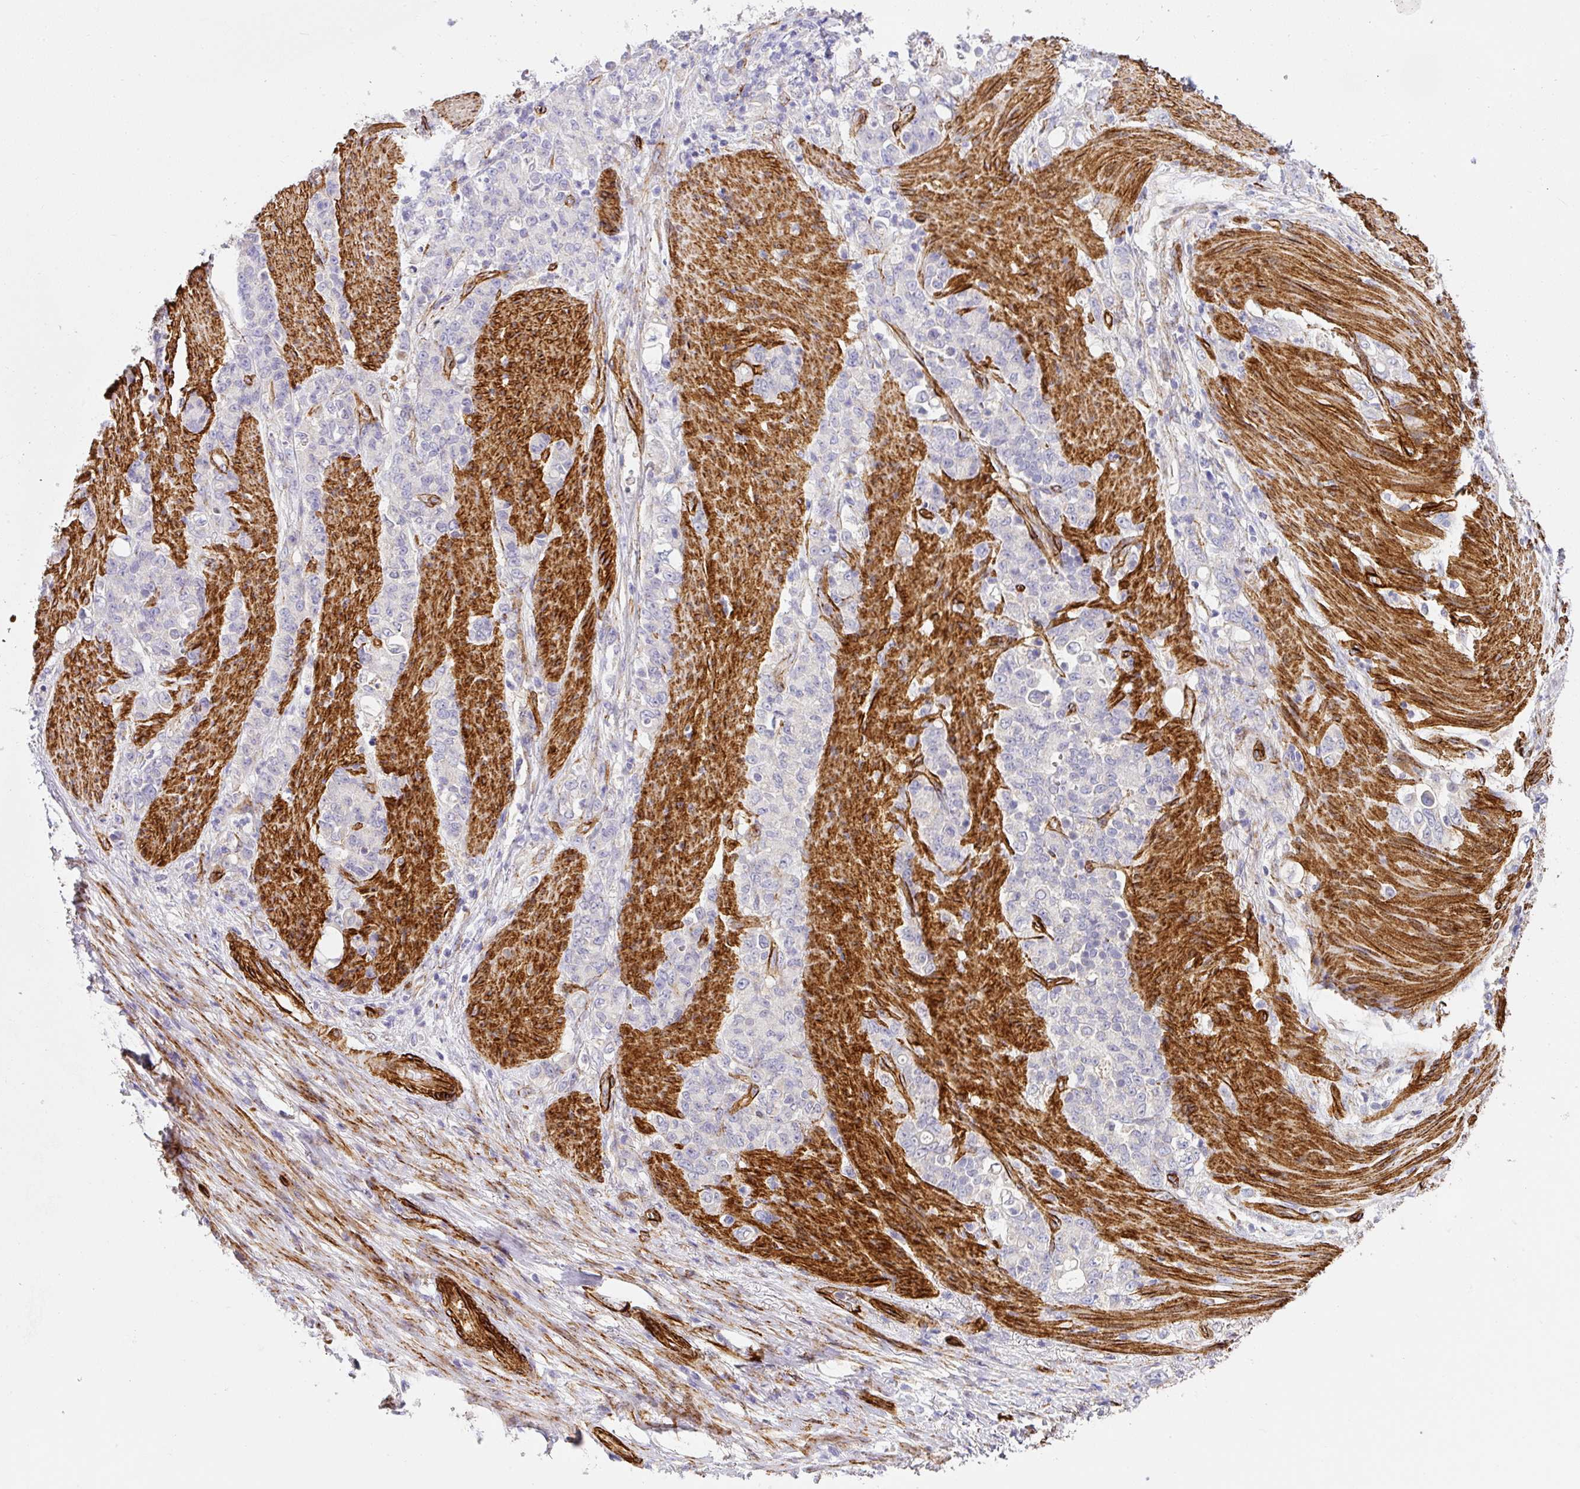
{"staining": {"intensity": "negative", "quantity": "none", "location": "none"}, "tissue": "stomach cancer", "cell_type": "Tumor cells", "image_type": "cancer", "snomed": [{"axis": "morphology", "description": "Adenocarcinoma, NOS"}, {"axis": "topography", "description": "Stomach"}], "caption": "Human adenocarcinoma (stomach) stained for a protein using IHC exhibits no expression in tumor cells.", "gene": "SLC25A17", "patient": {"sex": "female", "age": 79}}